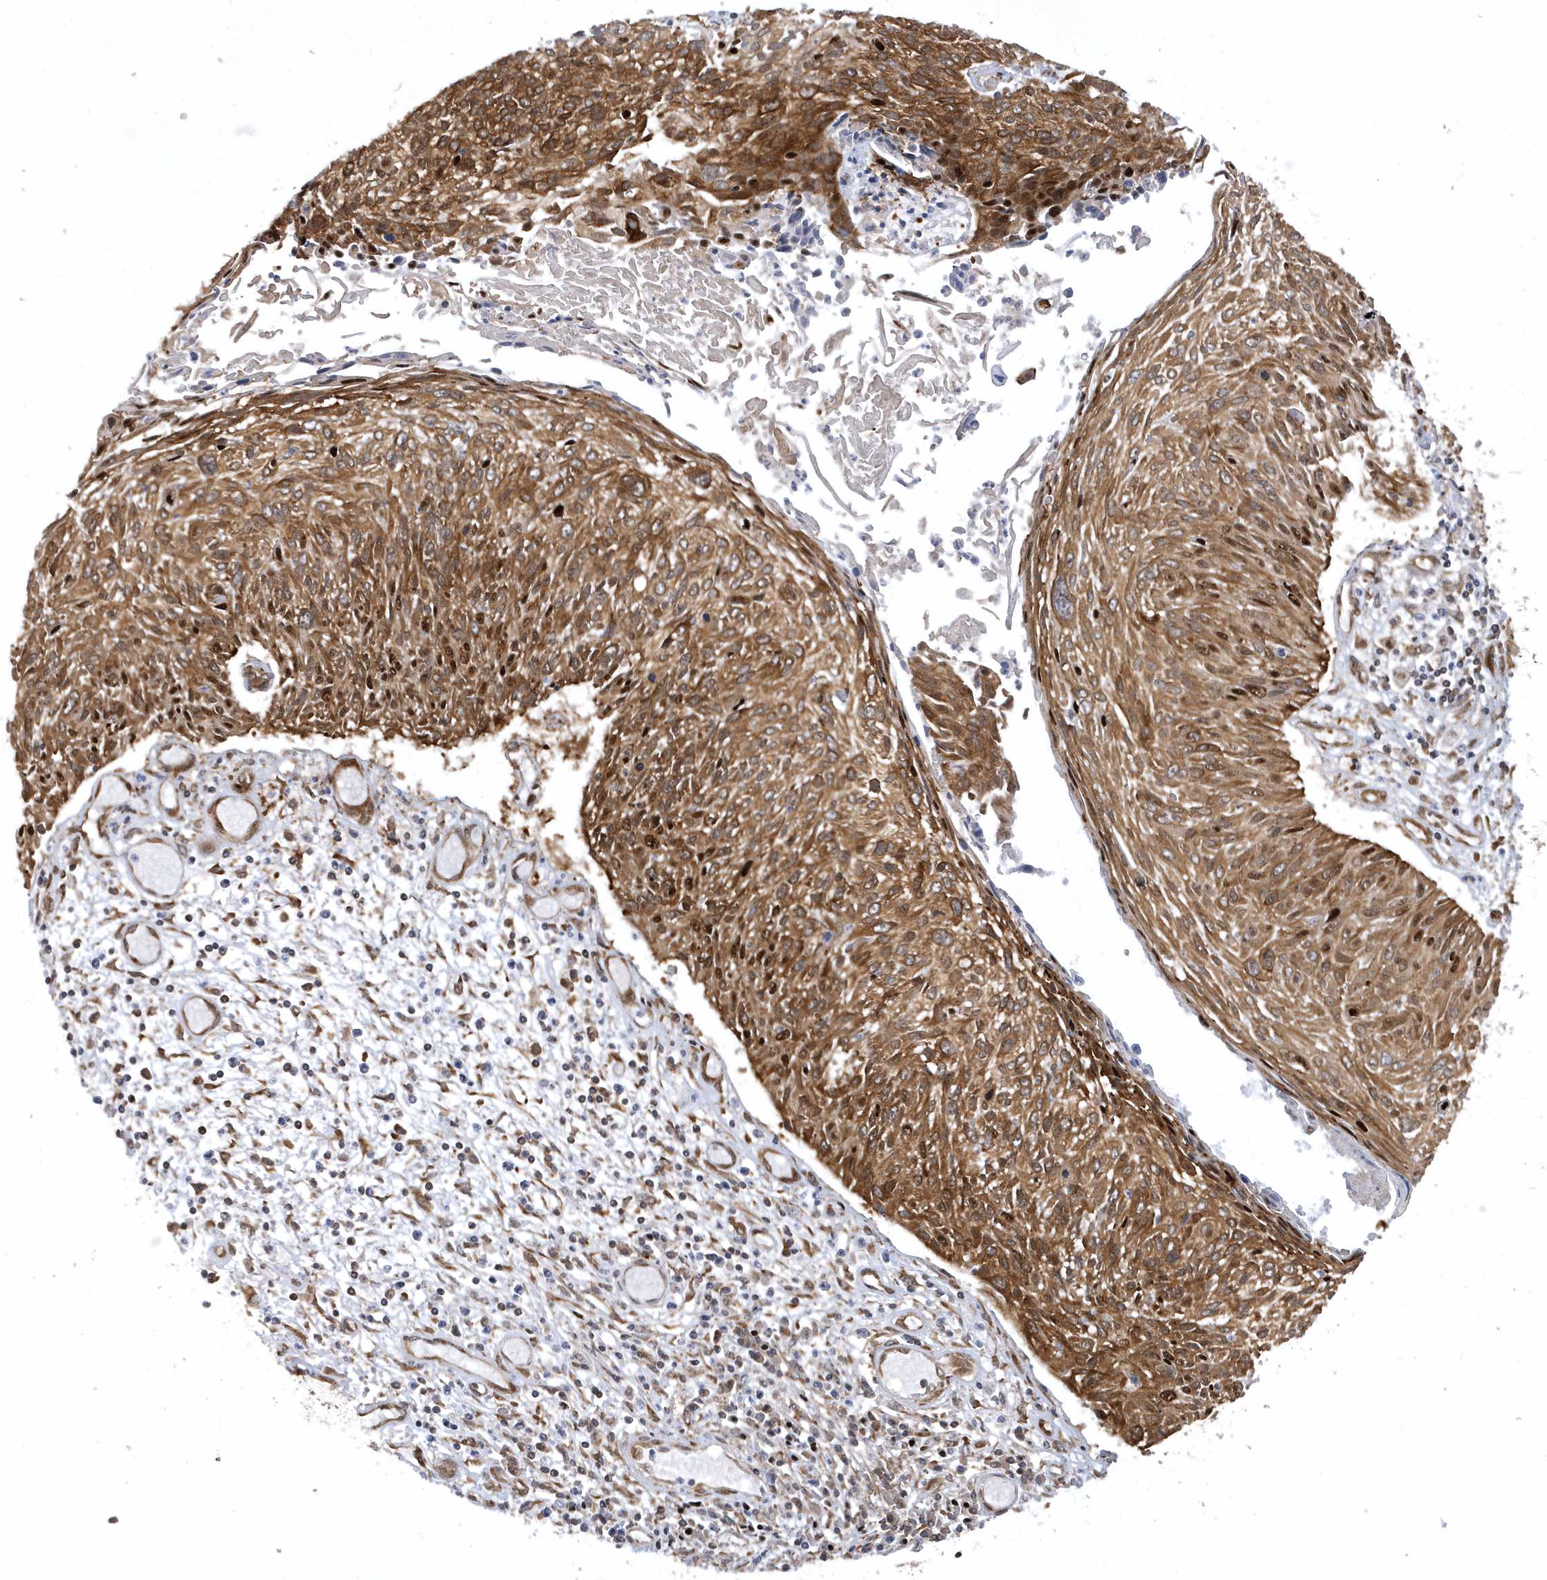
{"staining": {"intensity": "strong", "quantity": ">75%", "location": "cytoplasmic/membranous,nuclear"}, "tissue": "cervical cancer", "cell_type": "Tumor cells", "image_type": "cancer", "snomed": [{"axis": "morphology", "description": "Squamous cell carcinoma, NOS"}, {"axis": "topography", "description": "Cervix"}], "caption": "About >75% of tumor cells in cervical cancer (squamous cell carcinoma) exhibit strong cytoplasmic/membranous and nuclear protein staining as visualized by brown immunohistochemical staining.", "gene": "PHF1", "patient": {"sex": "female", "age": 51}}